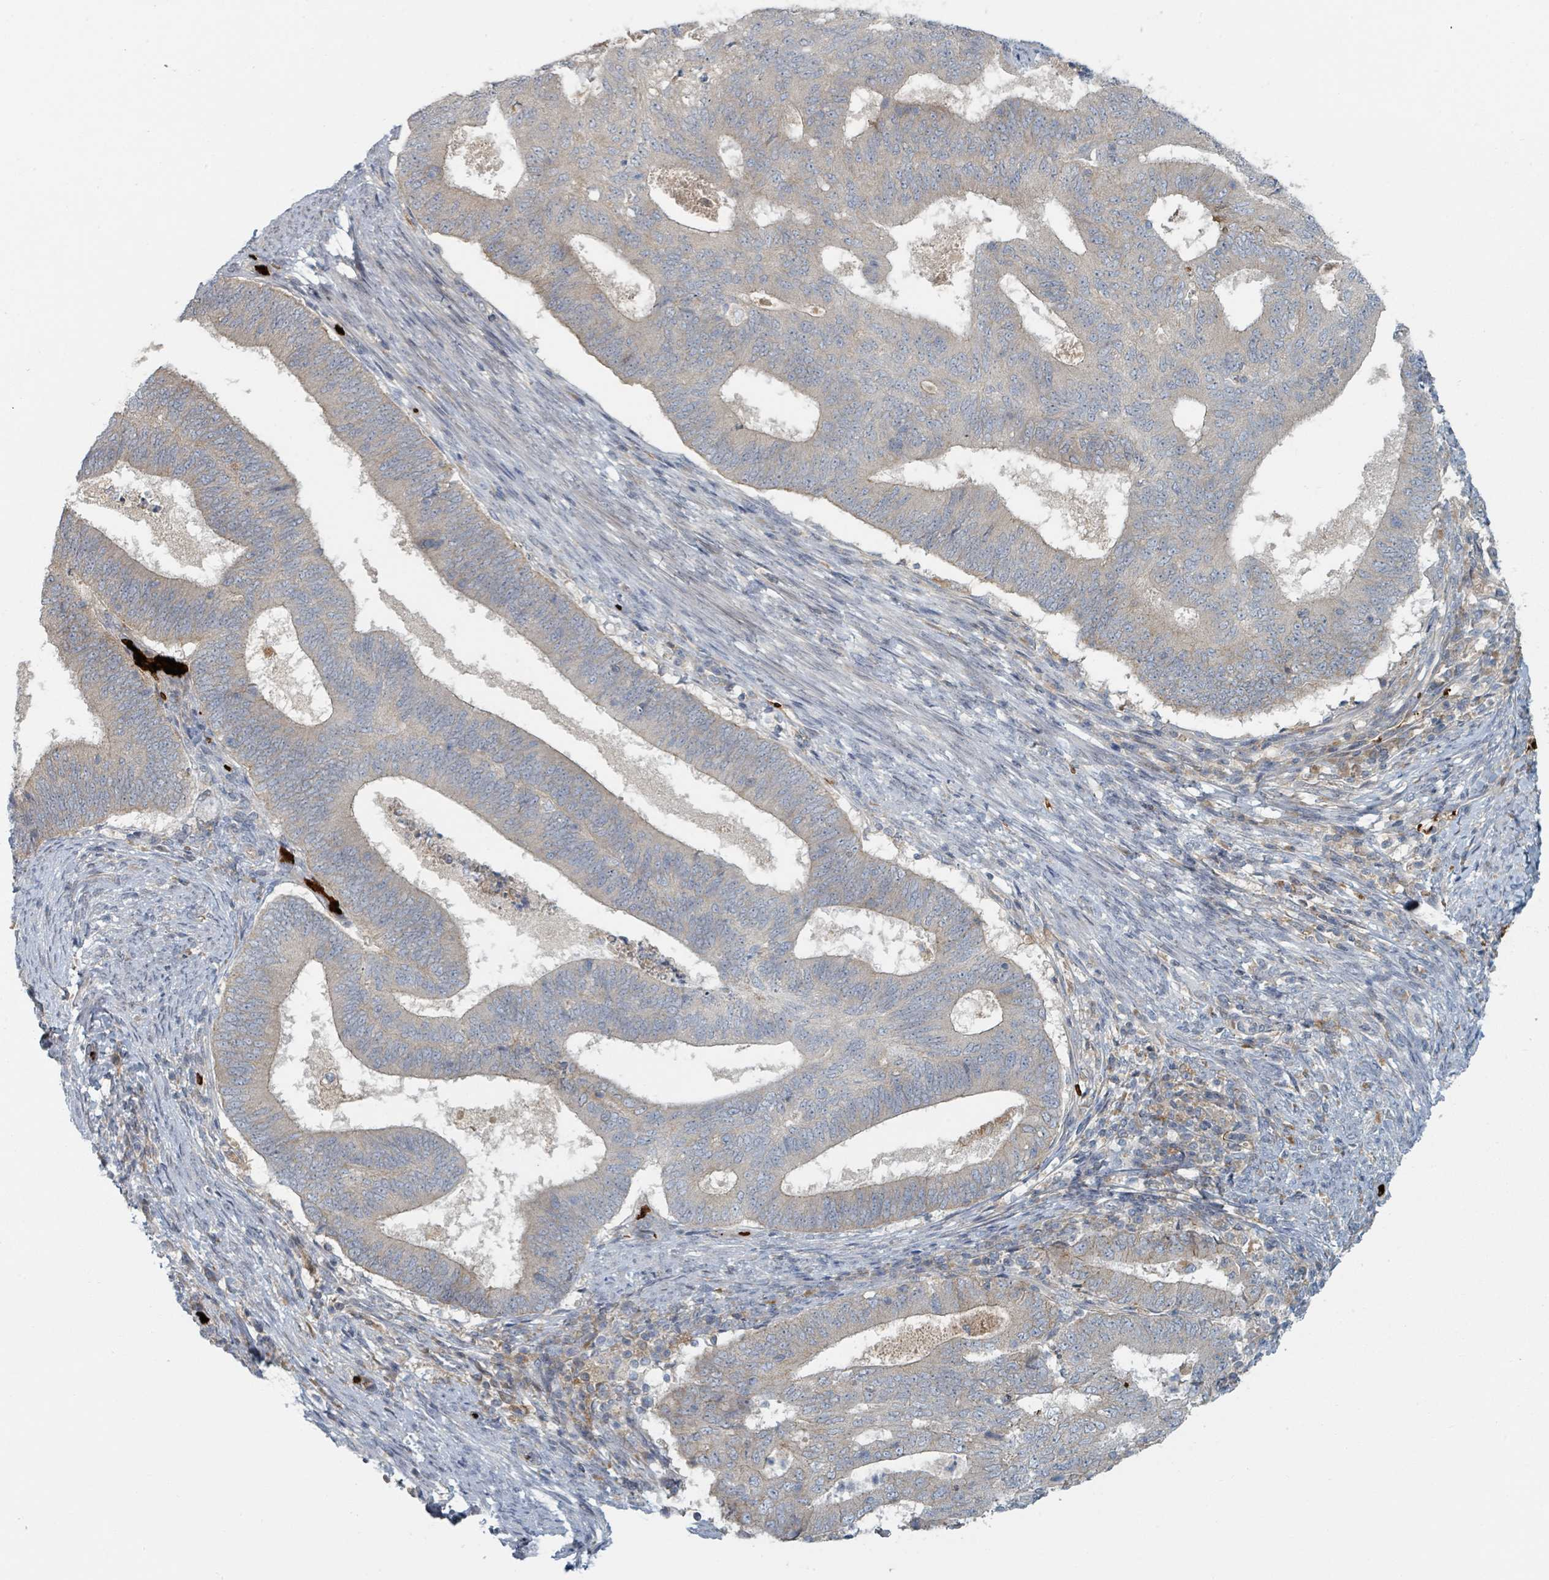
{"staining": {"intensity": "negative", "quantity": "none", "location": "none"}, "tissue": "endometrial cancer", "cell_type": "Tumor cells", "image_type": "cancer", "snomed": [{"axis": "morphology", "description": "Adenocarcinoma, NOS"}, {"axis": "topography", "description": "Endometrium"}], "caption": "The IHC micrograph has no significant staining in tumor cells of endometrial adenocarcinoma tissue.", "gene": "TRPC4AP", "patient": {"sex": "female", "age": 70}}